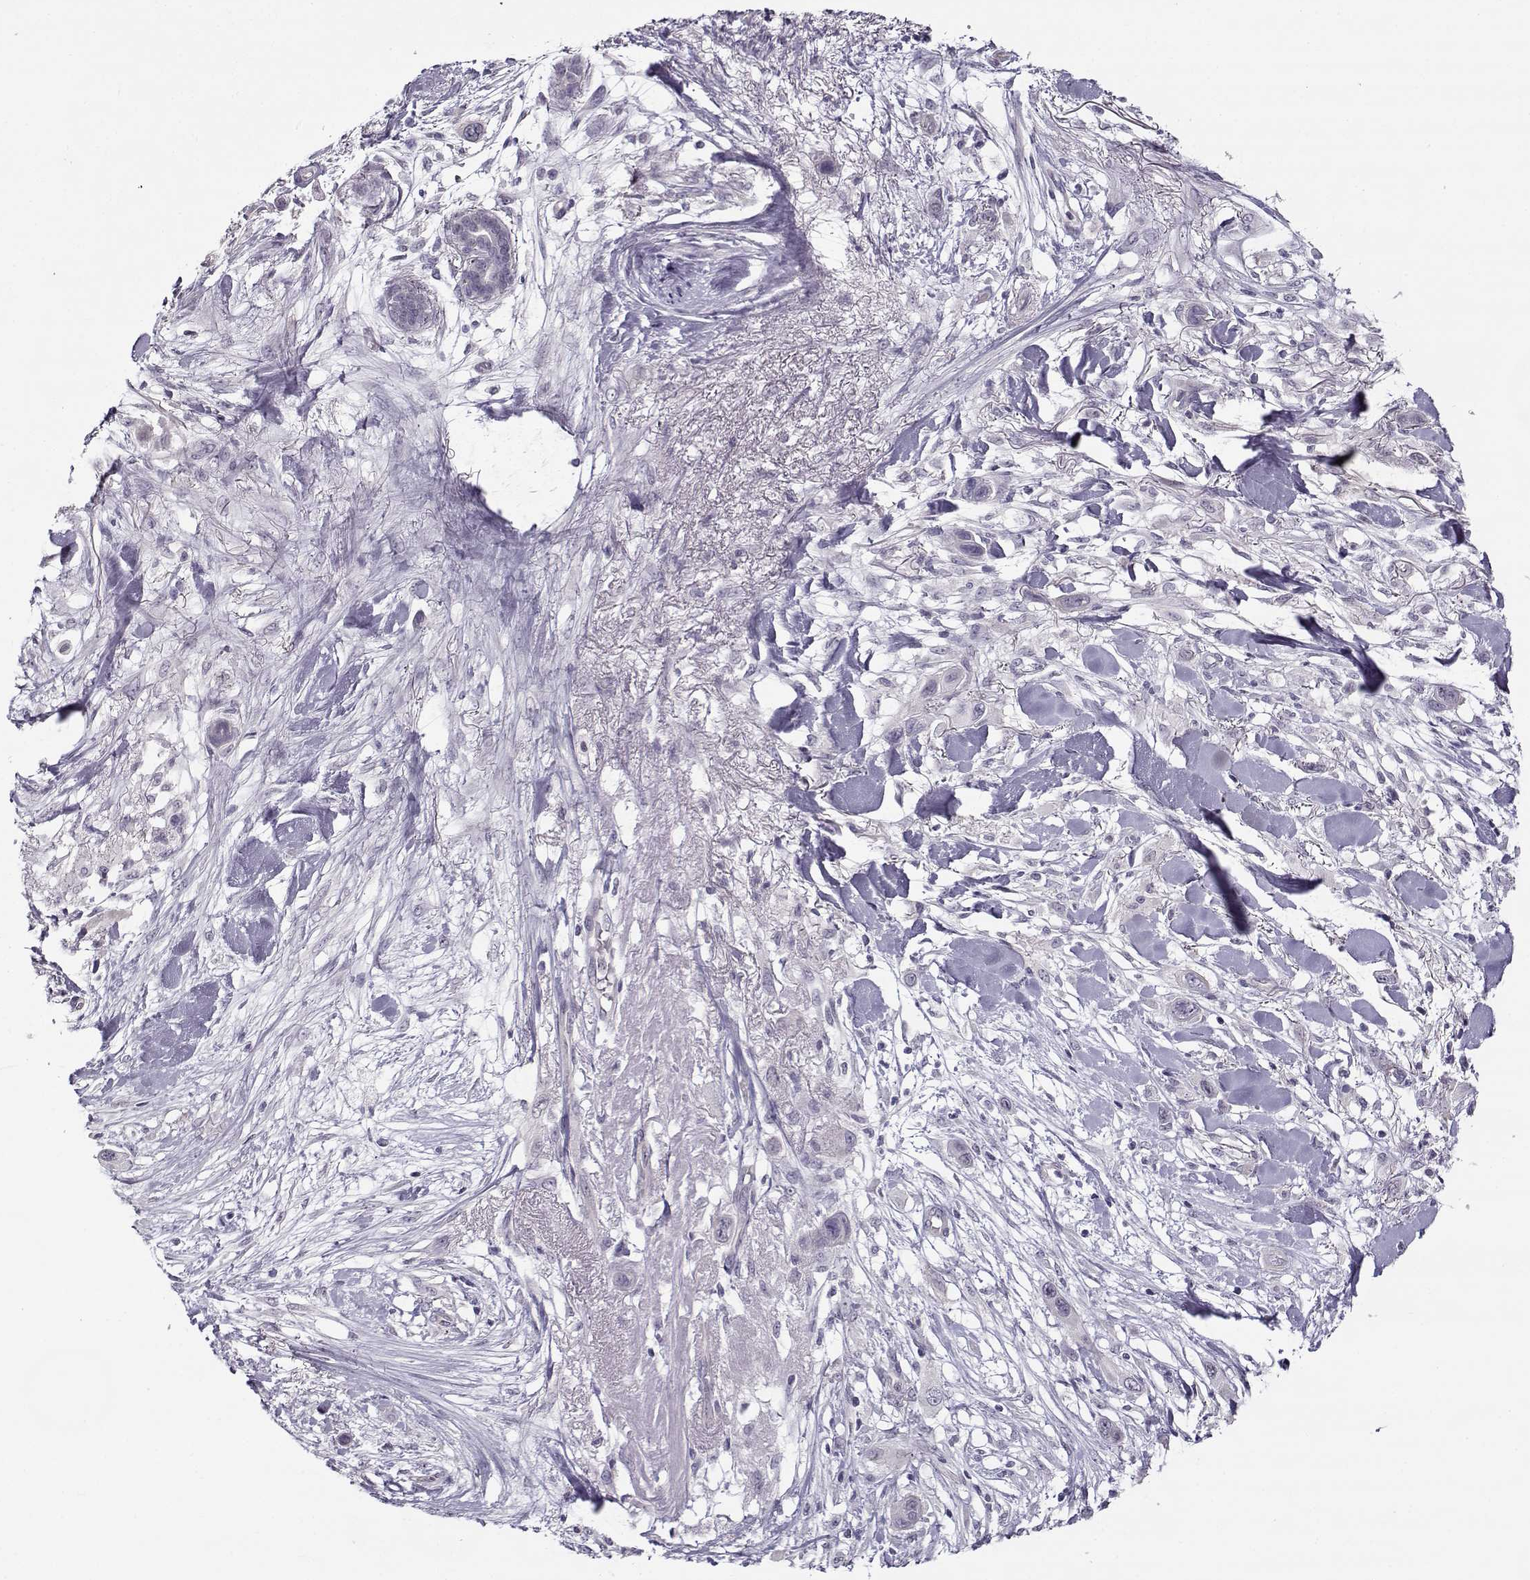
{"staining": {"intensity": "negative", "quantity": "none", "location": "none"}, "tissue": "skin cancer", "cell_type": "Tumor cells", "image_type": "cancer", "snomed": [{"axis": "morphology", "description": "Squamous cell carcinoma, NOS"}, {"axis": "topography", "description": "Skin"}], "caption": "Tumor cells show no significant protein positivity in skin cancer (squamous cell carcinoma).", "gene": "TEX55", "patient": {"sex": "male", "age": 79}}